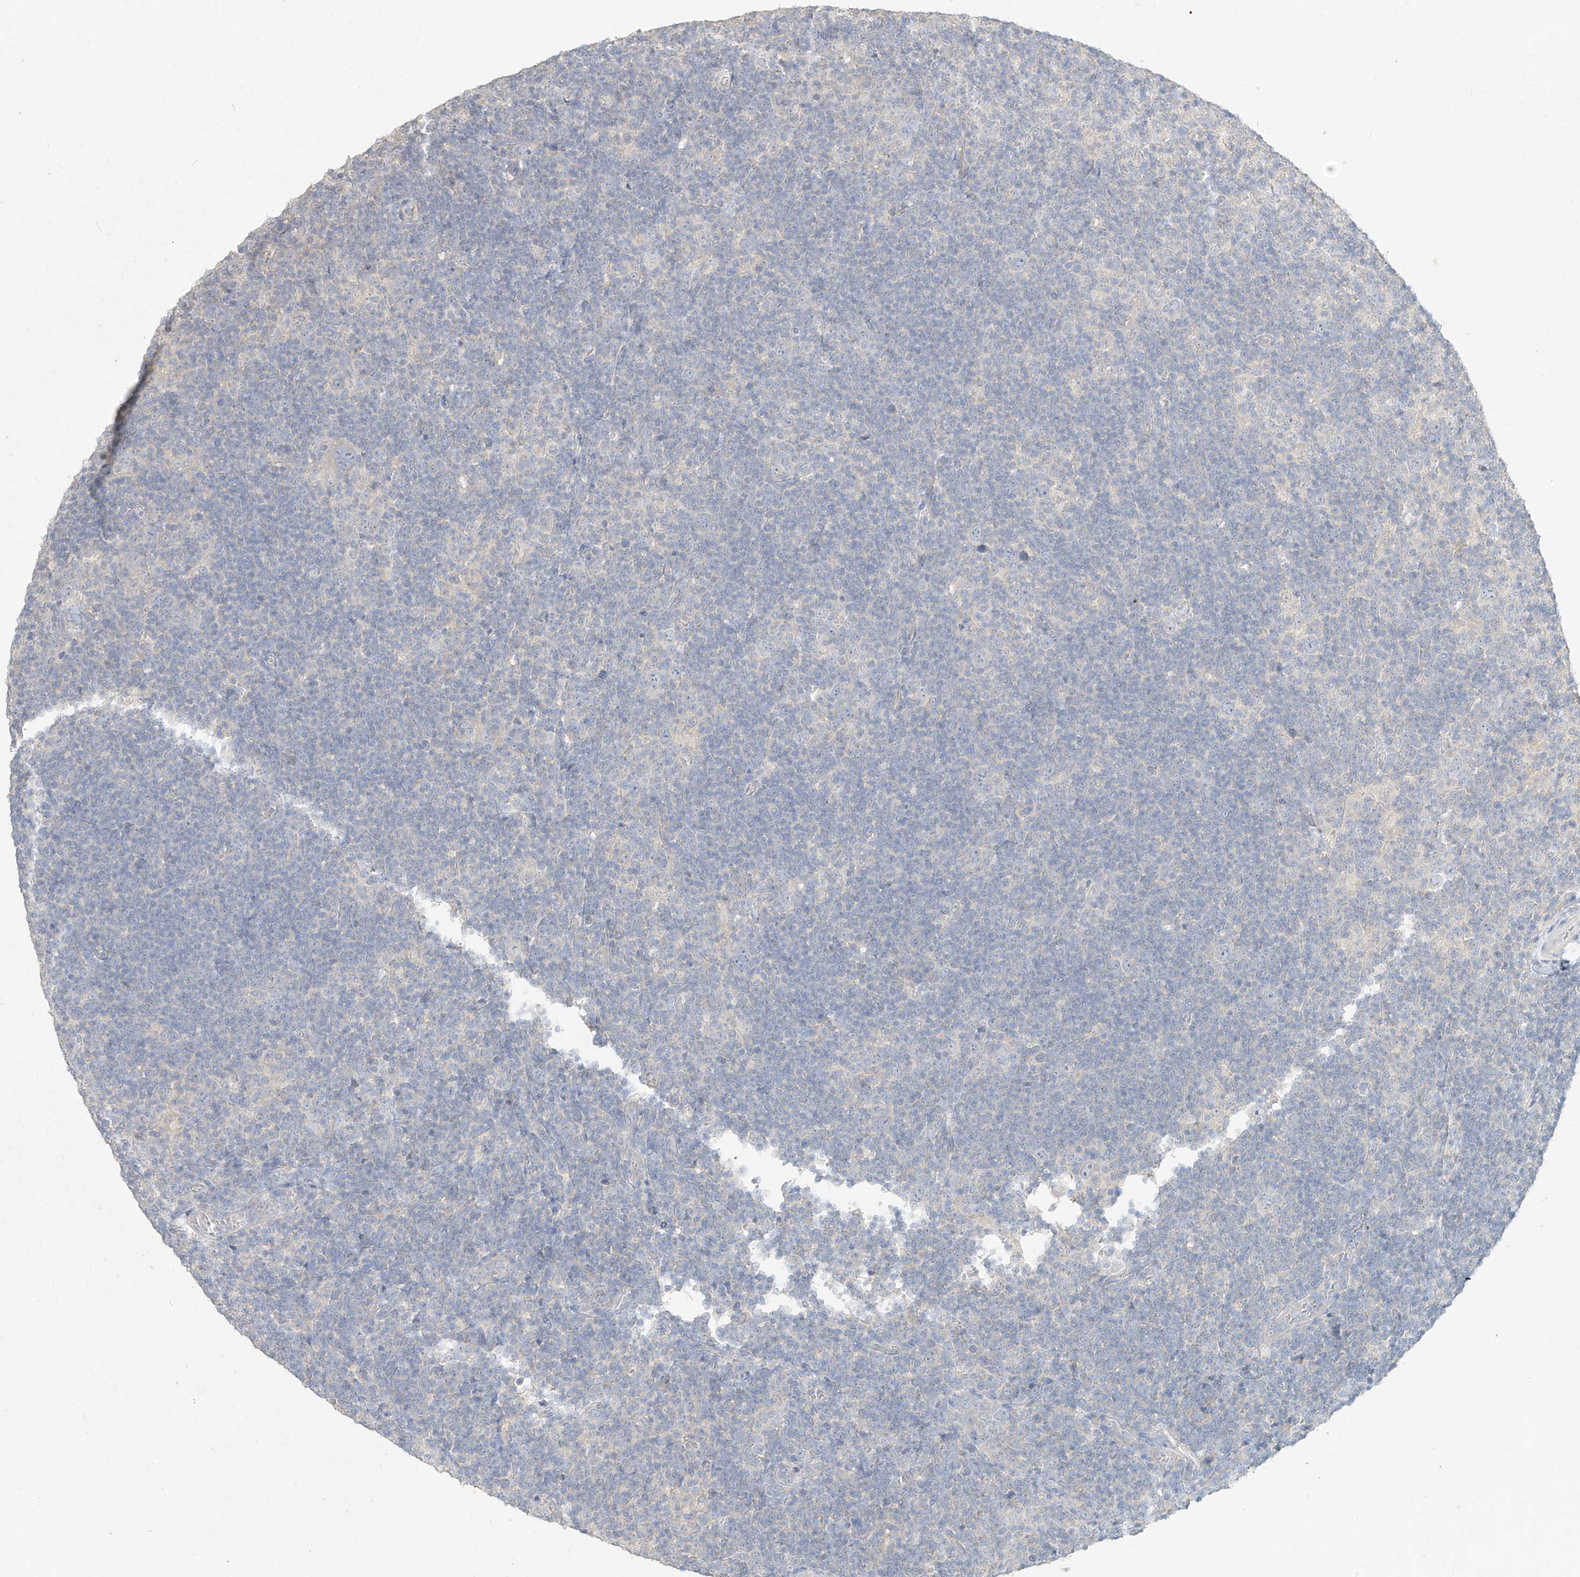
{"staining": {"intensity": "negative", "quantity": "none", "location": "none"}, "tissue": "lymphoma", "cell_type": "Tumor cells", "image_type": "cancer", "snomed": [{"axis": "morphology", "description": "Hodgkin's disease, NOS"}, {"axis": "topography", "description": "Lymph node"}], "caption": "A histopathology image of human Hodgkin's disease is negative for staining in tumor cells.", "gene": "ZZEF1", "patient": {"sex": "female", "age": 57}}